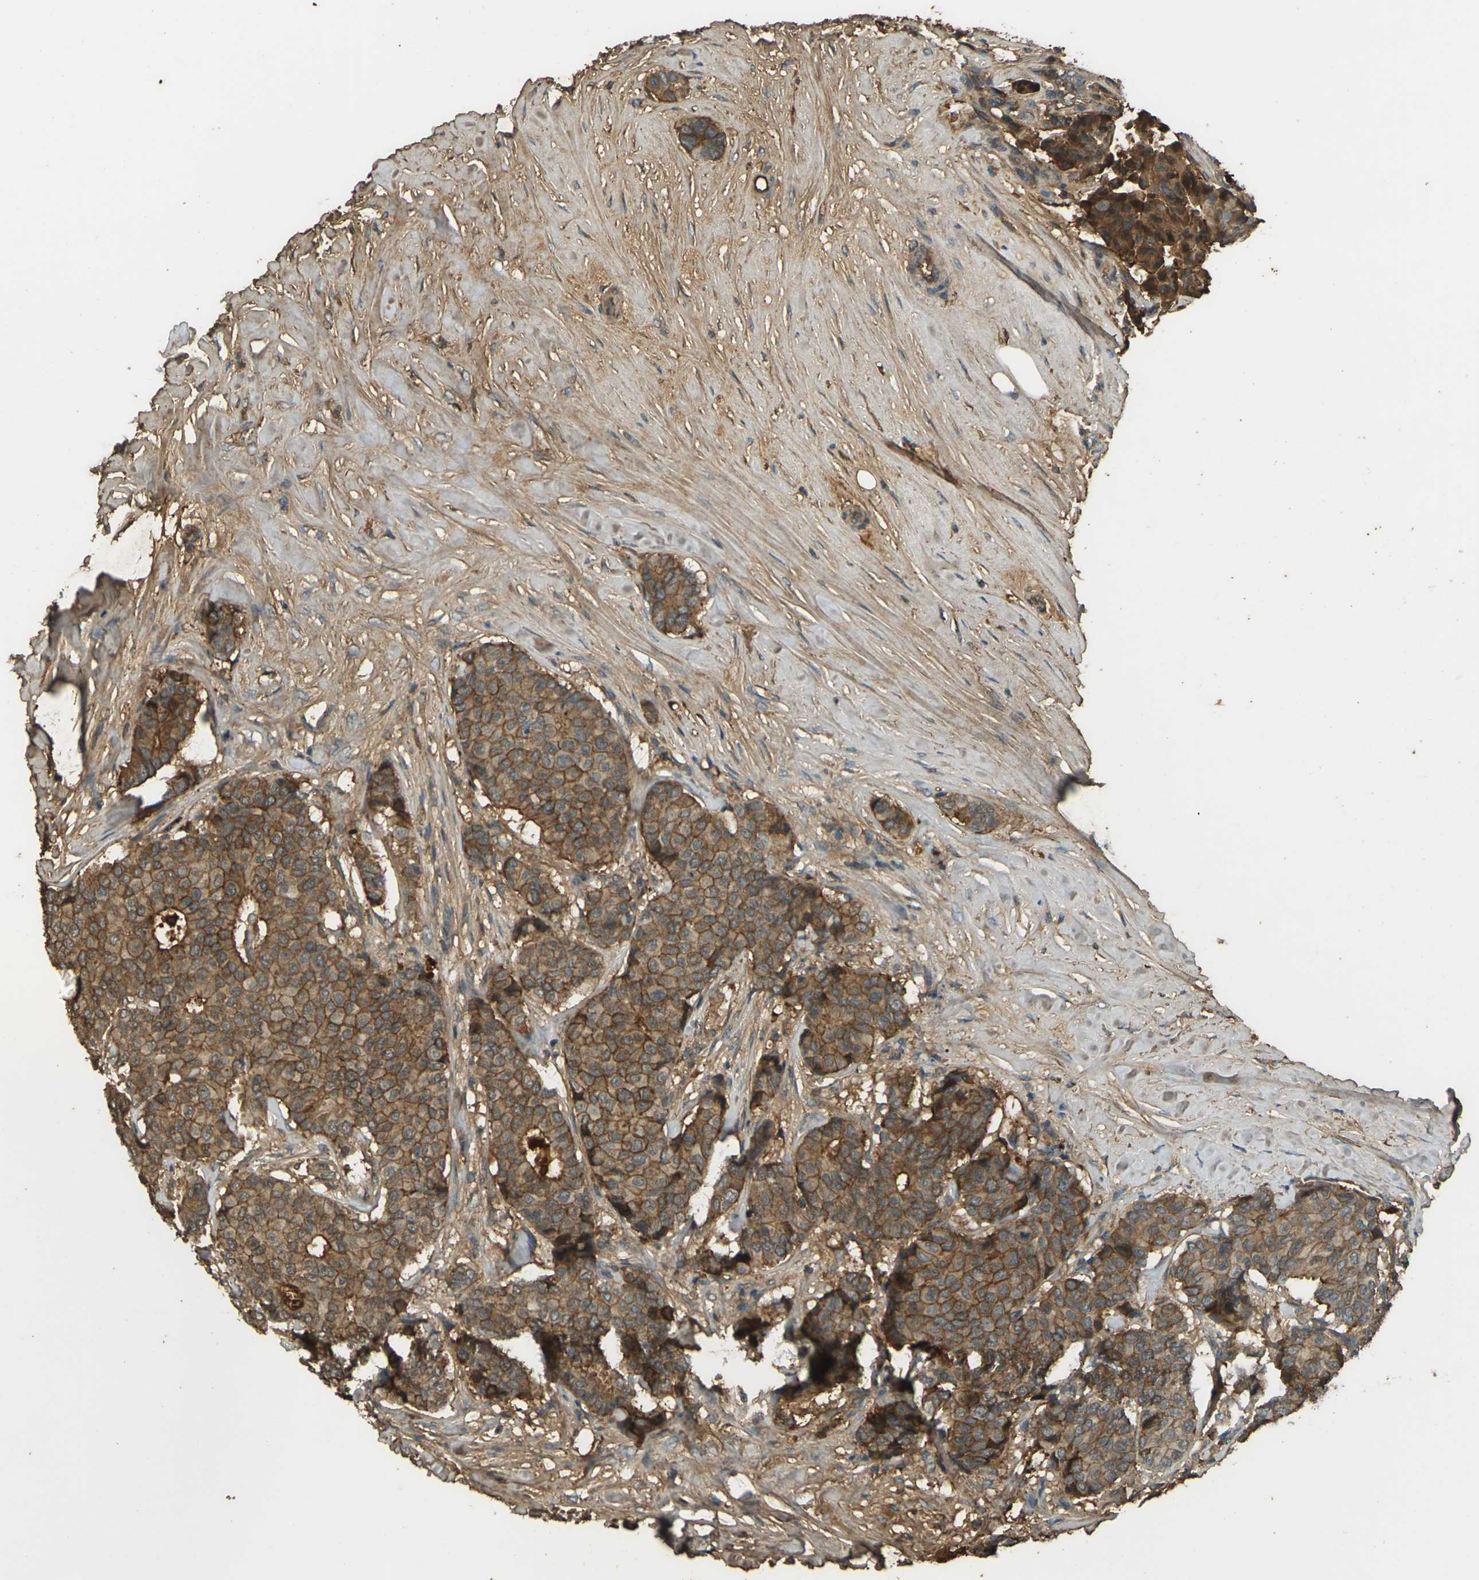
{"staining": {"intensity": "moderate", "quantity": ">75%", "location": "cytoplasmic/membranous"}, "tissue": "breast cancer", "cell_type": "Tumor cells", "image_type": "cancer", "snomed": [{"axis": "morphology", "description": "Duct carcinoma"}, {"axis": "topography", "description": "Breast"}], "caption": "Approximately >75% of tumor cells in human breast cancer demonstrate moderate cytoplasmic/membranous protein staining as visualized by brown immunohistochemical staining.", "gene": "CYP1B1", "patient": {"sex": "female", "age": 75}}